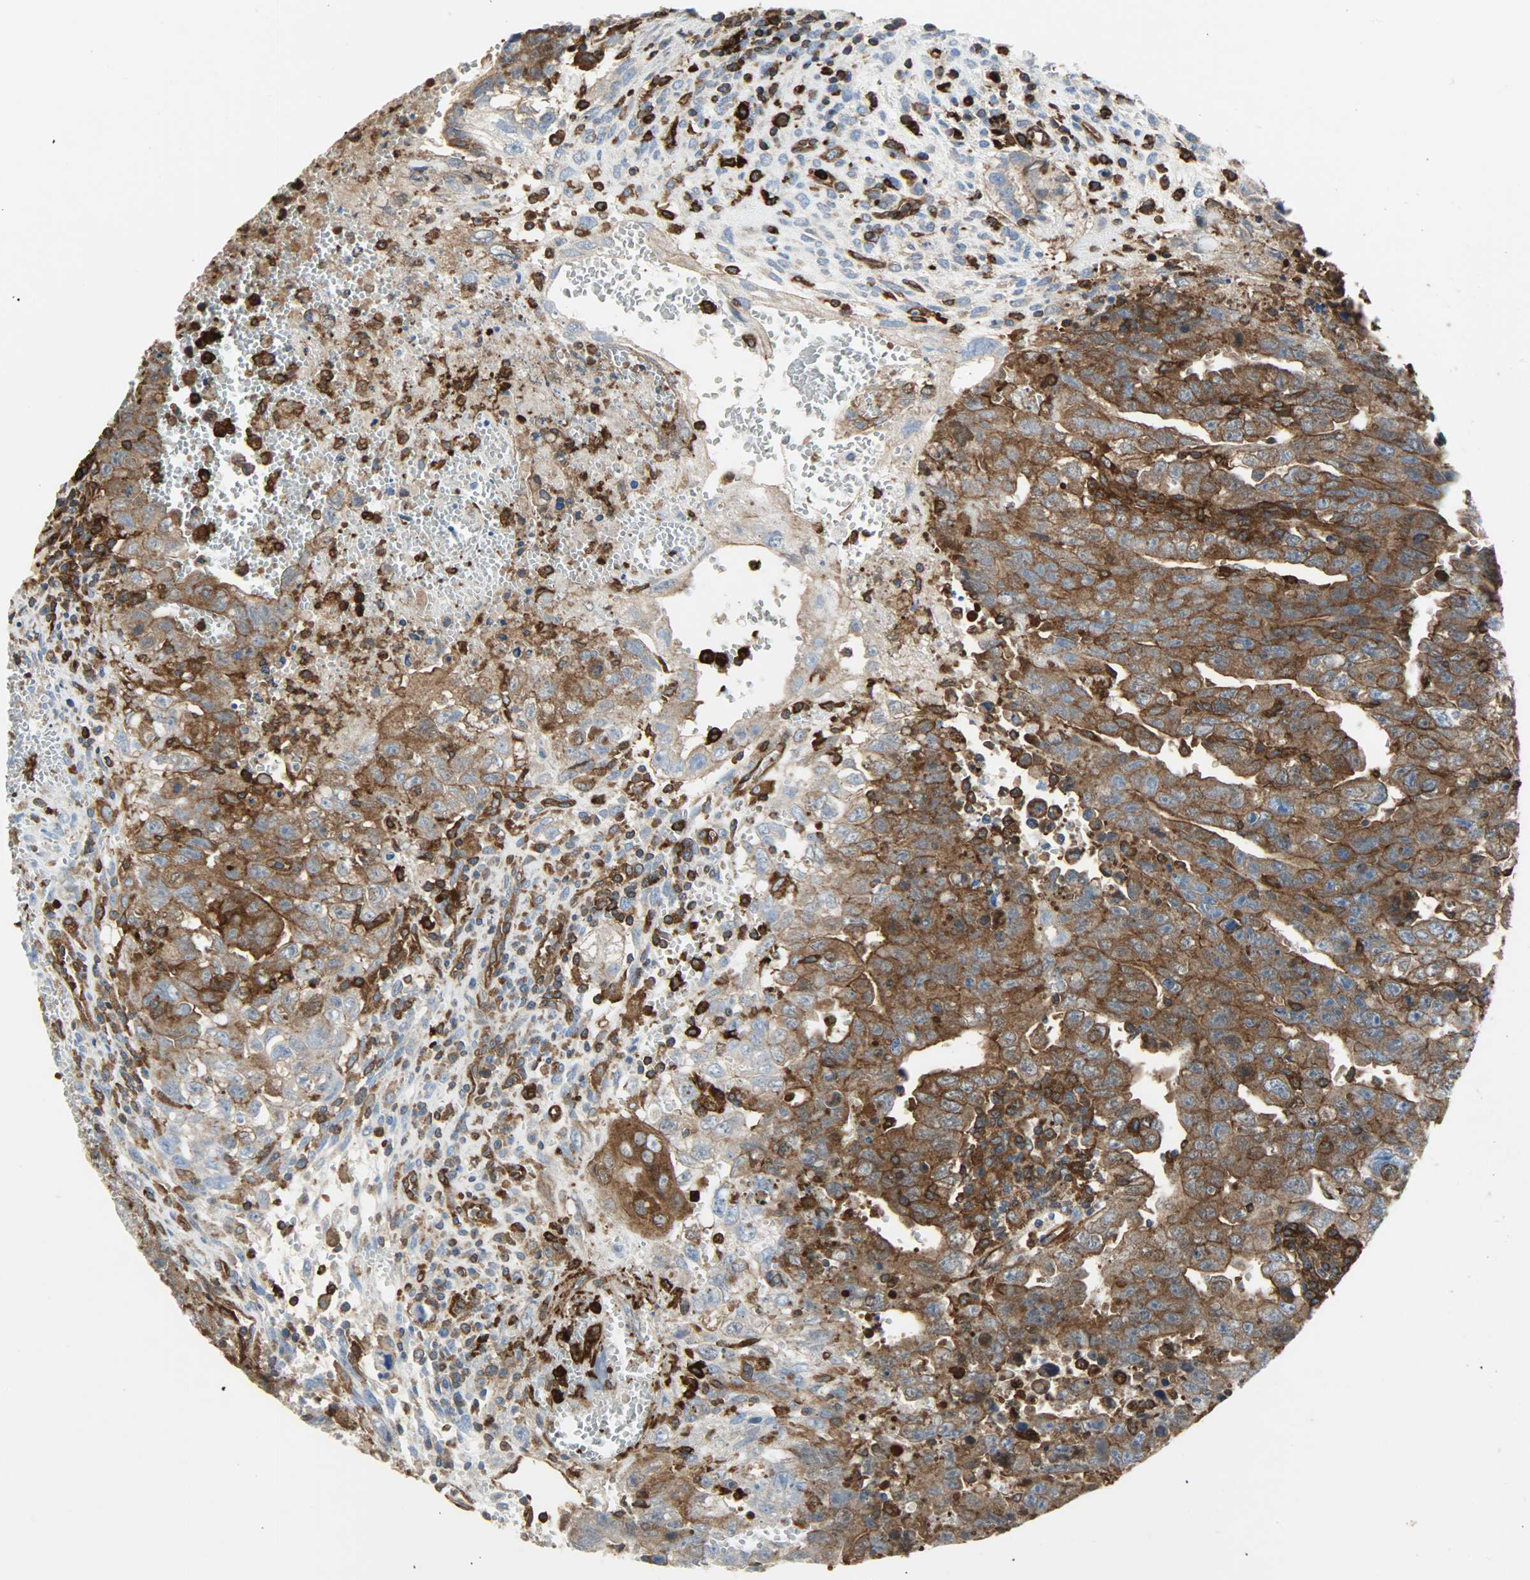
{"staining": {"intensity": "strong", "quantity": ">75%", "location": "cytoplasmic/membranous"}, "tissue": "testis cancer", "cell_type": "Tumor cells", "image_type": "cancer", "snomed": [{"axis": "morphology", "description": "Carcinoma, Embryonal, NOS"}, {"axis": "topography", "description": "Testis"}], "caption": "Strong cytoplasmic/membranous positivity is present in about >75% of tumor cells in testis cancer (embryonal carcinoma).", "gene": "VASP", "patient": {"sex": "male", "age": 28}}